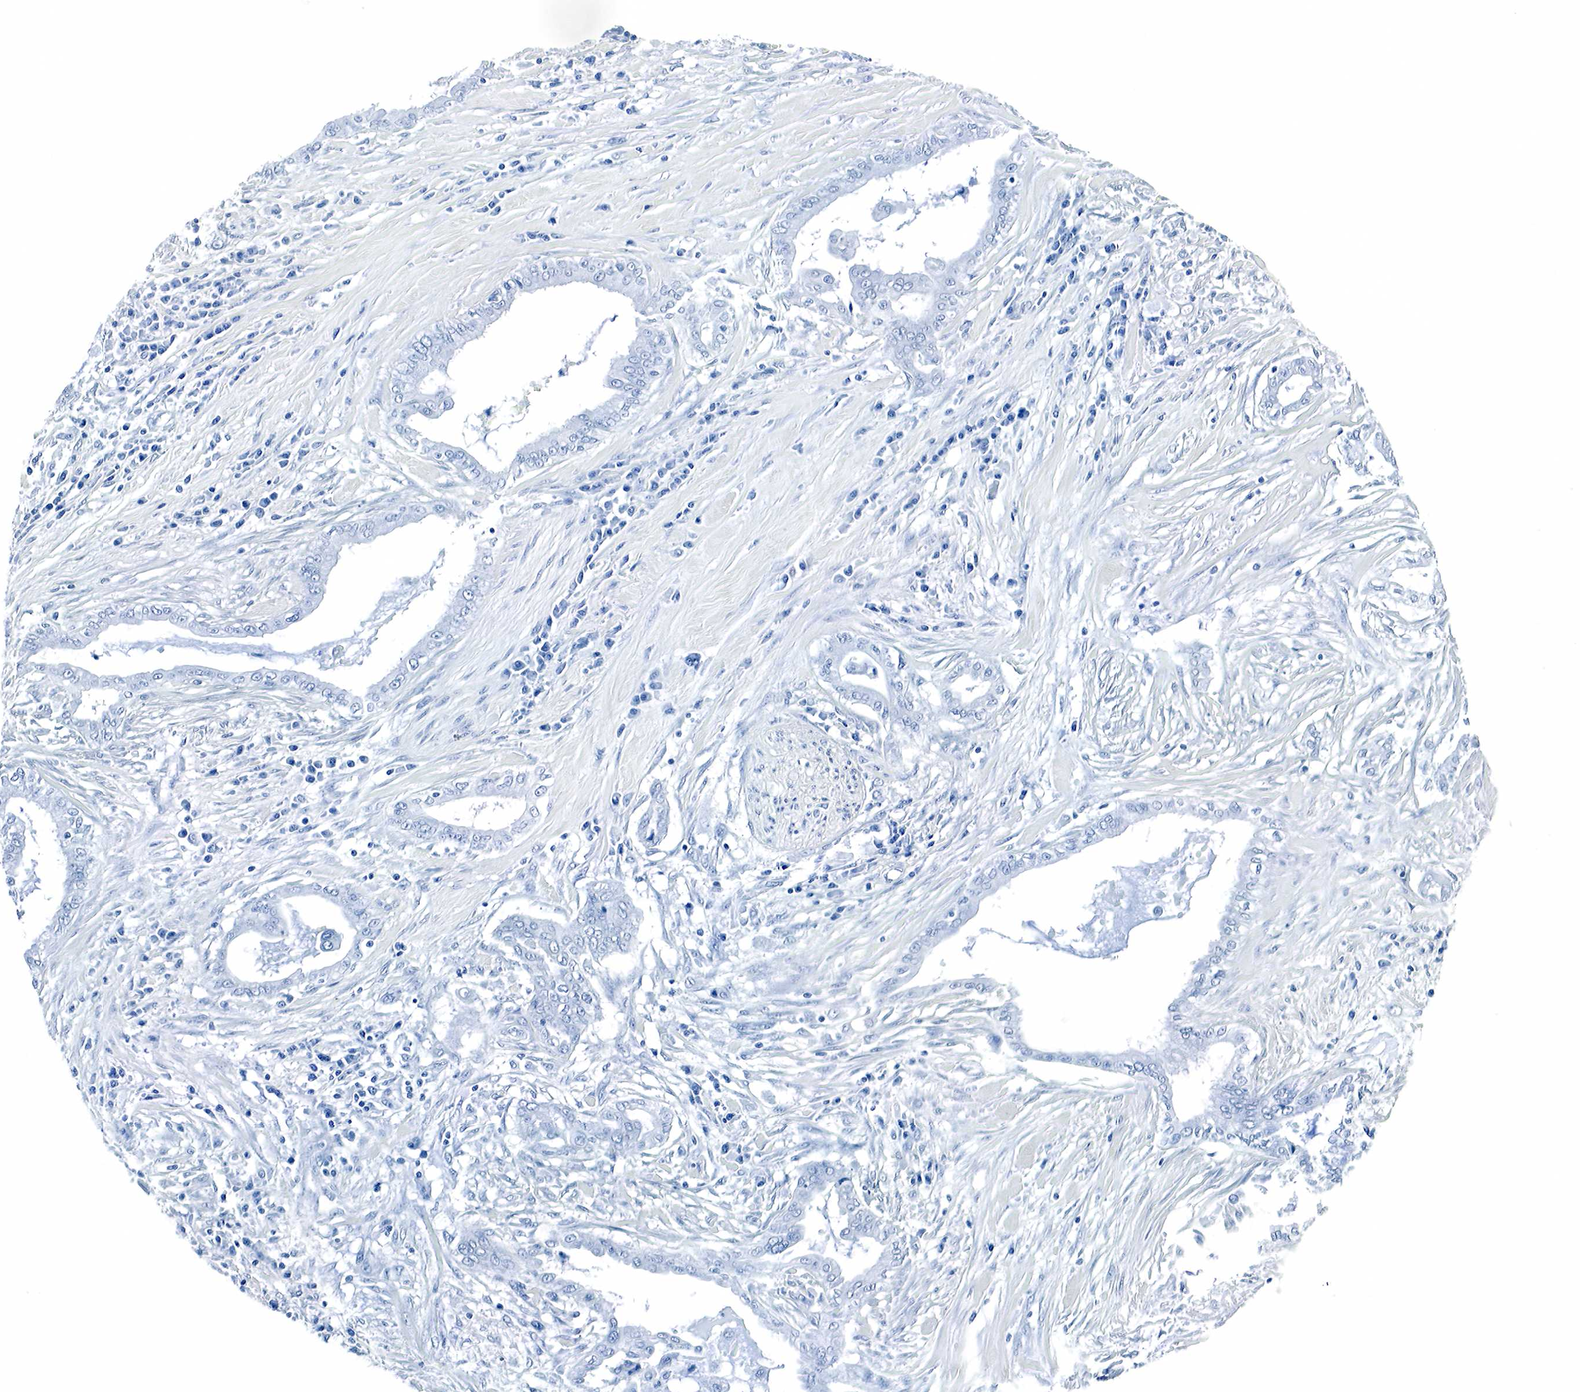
{"staining": {"intensity": "negative", "quantity": "none", "location": "none"}, "tissue": "pancreatic cancer", "cell_type": "Tumor cells", "image_type": "cancer", "snomed": [{"axis": "morphology", "description": "Adenocarcinoma, NOS"}, {"axis": "topography", "description": "Pancreas"}], "caption": "Pancreatic adenocarcinoma stained for a protein using IHC demonstrates no expression tumor cells.", "gene": "GAST", "patient": {"sex": "male", "age": 69}}